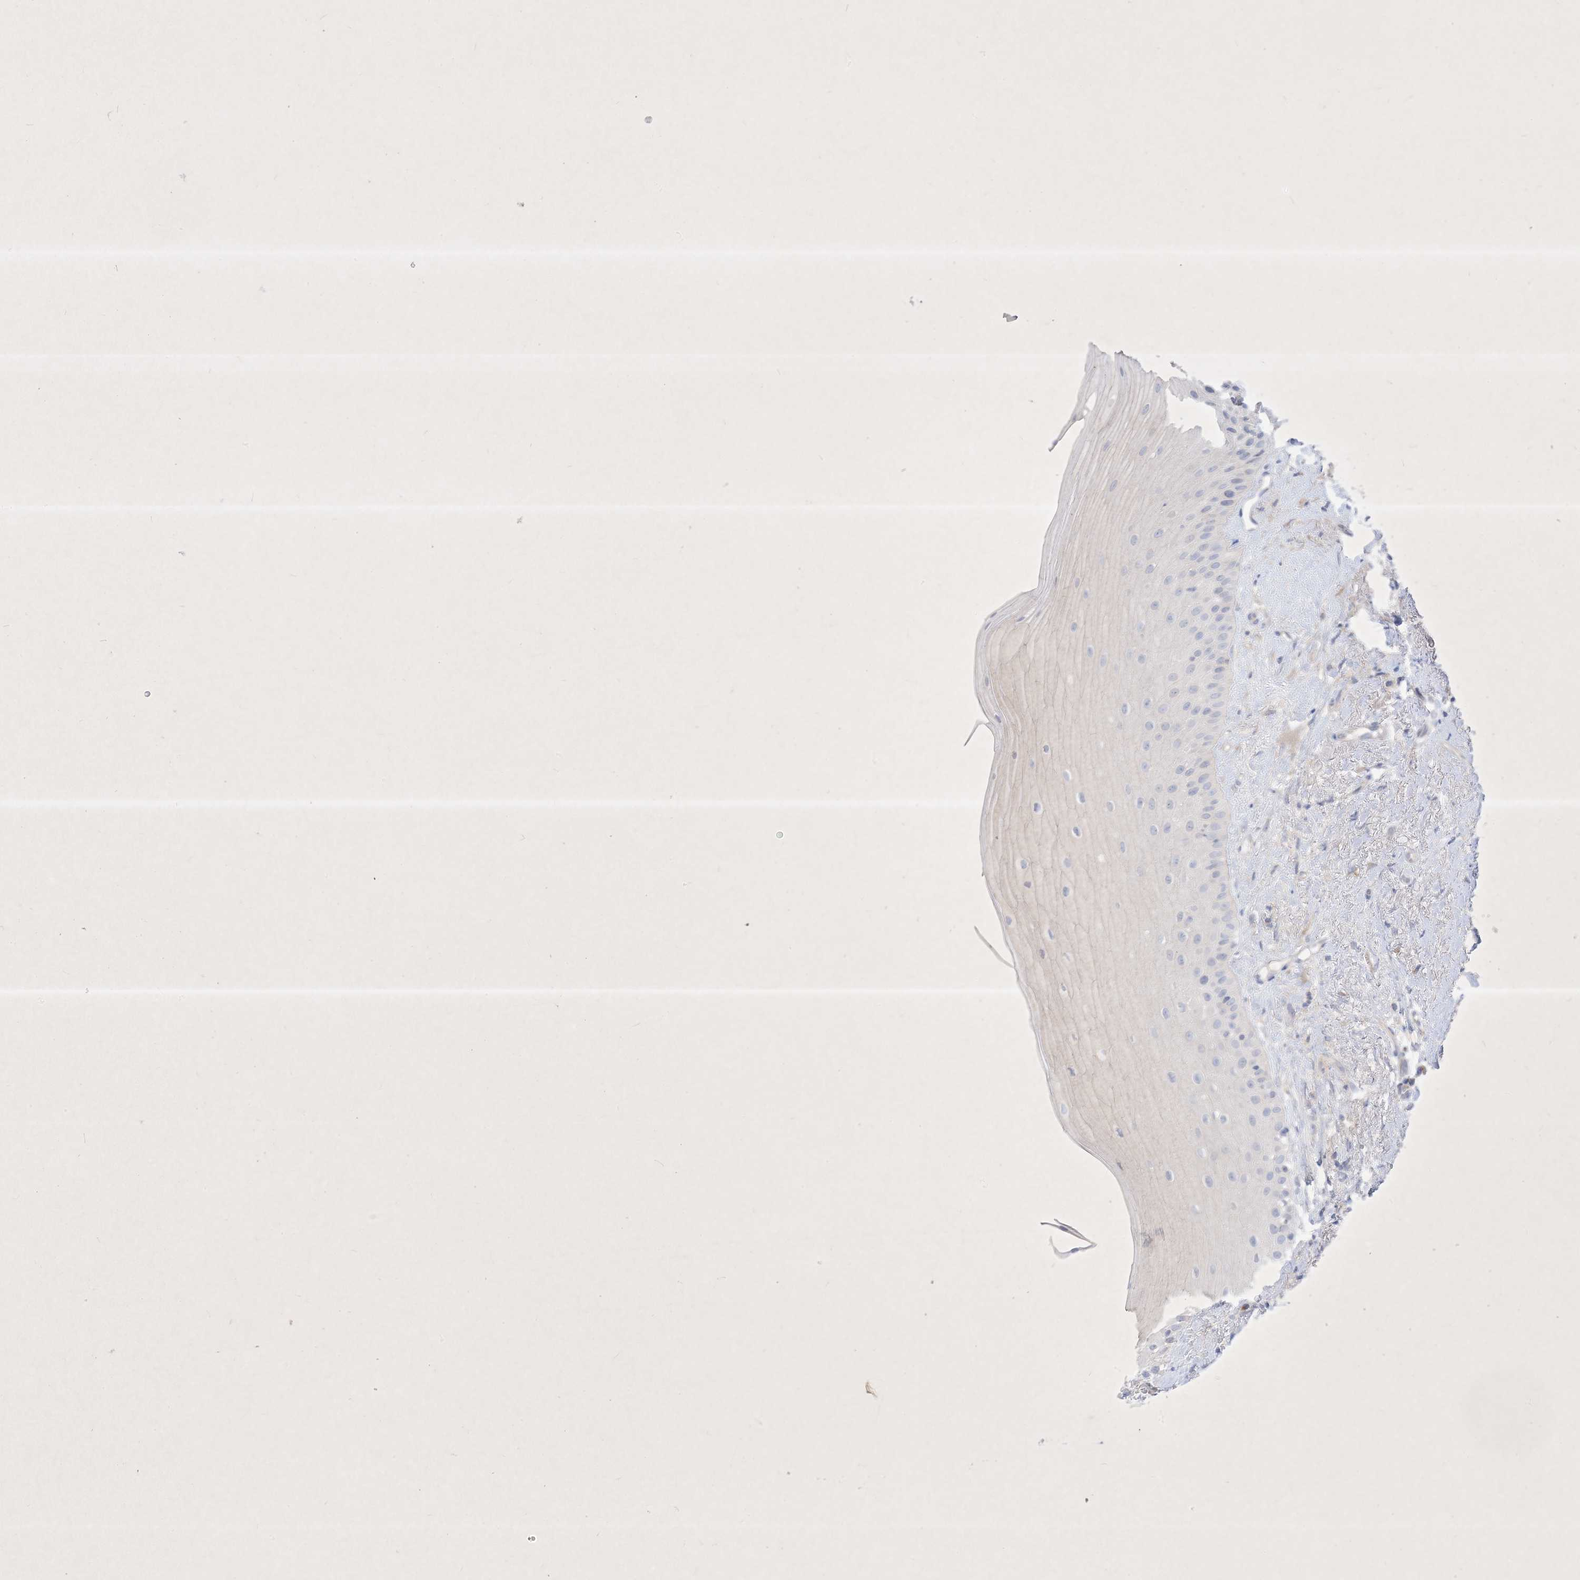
{"staining": {"intensity": "moderate", "quantity": "<25%", "location": "cytoplasmic/membranous"}, "tissue": "oral mucosa", "cell_type": "Squamous epithelial cells", "image_type": "normal", "snomed": [{"axis": "morphology", "description": "Normal tissue, NOS"}, {"axis": "topography", "description": "Oral tissue"}], "caption": "This is a histology image of IHC staining of unremarkable oral mucosa, which shows moderate staining in the cytoplasmic/membranous of squamous epithelial cells.", "gene": "PLEKHA3", "patient": {"sex": "female", "age": 63}}